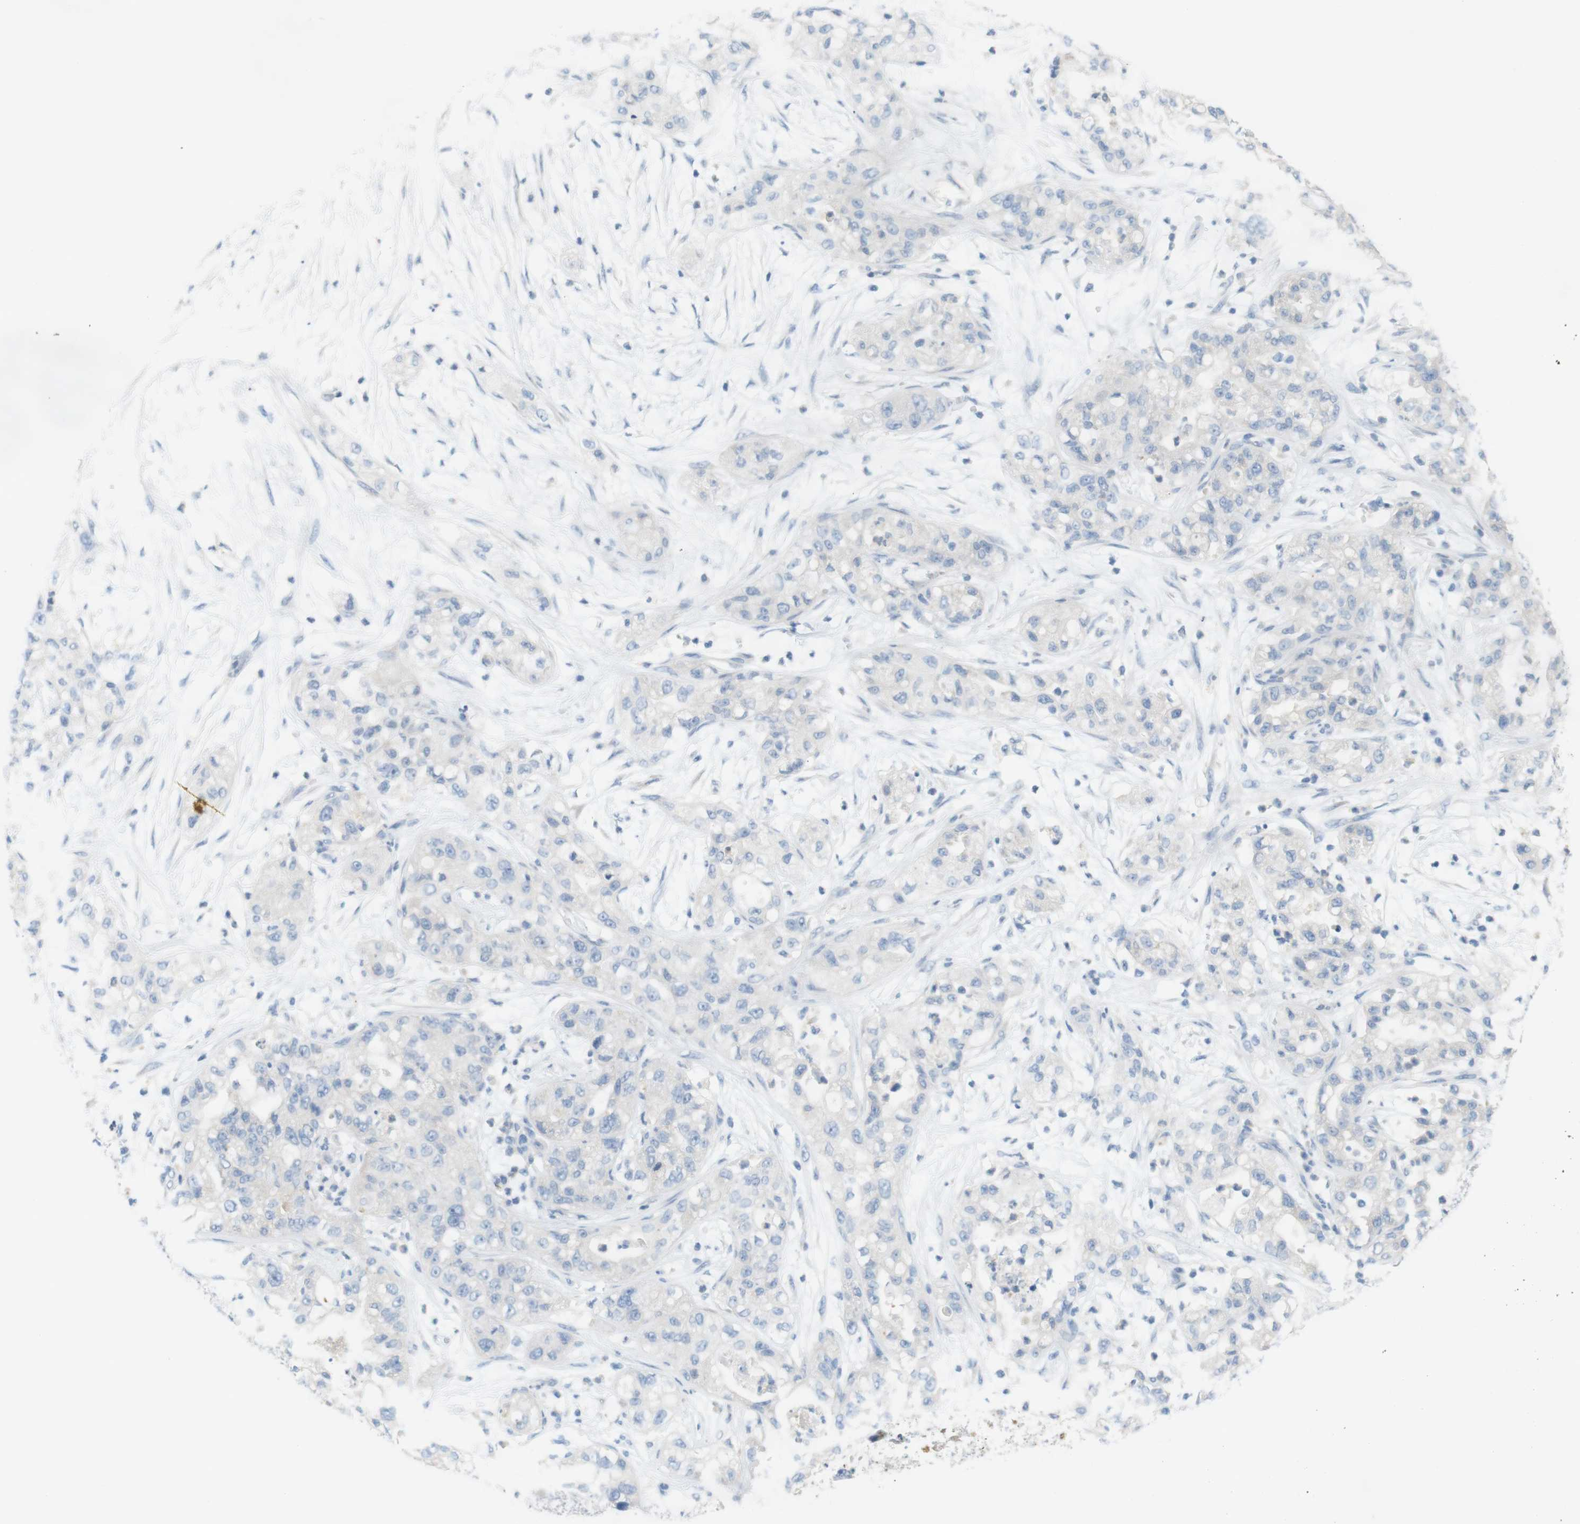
{"staining": {"intensity": "negative", "quantity": "none", "location": "none"}, "tissue": "pancreatic cancer", "cell_type": "Tumor cells", "image_type": "cancer", "snomed": [{"axis": "morphology", "description": "Adenocarcinoma, NOS"}, {"axis": "topography", "description": "Pancreas"}], "caption": "Immunohistochemical staining of human pancreatic adenocarcinoma displays no significant expression in tumor cells.", "gene": "LRRK2", "patient": {"sex": "female", "age": 78}}